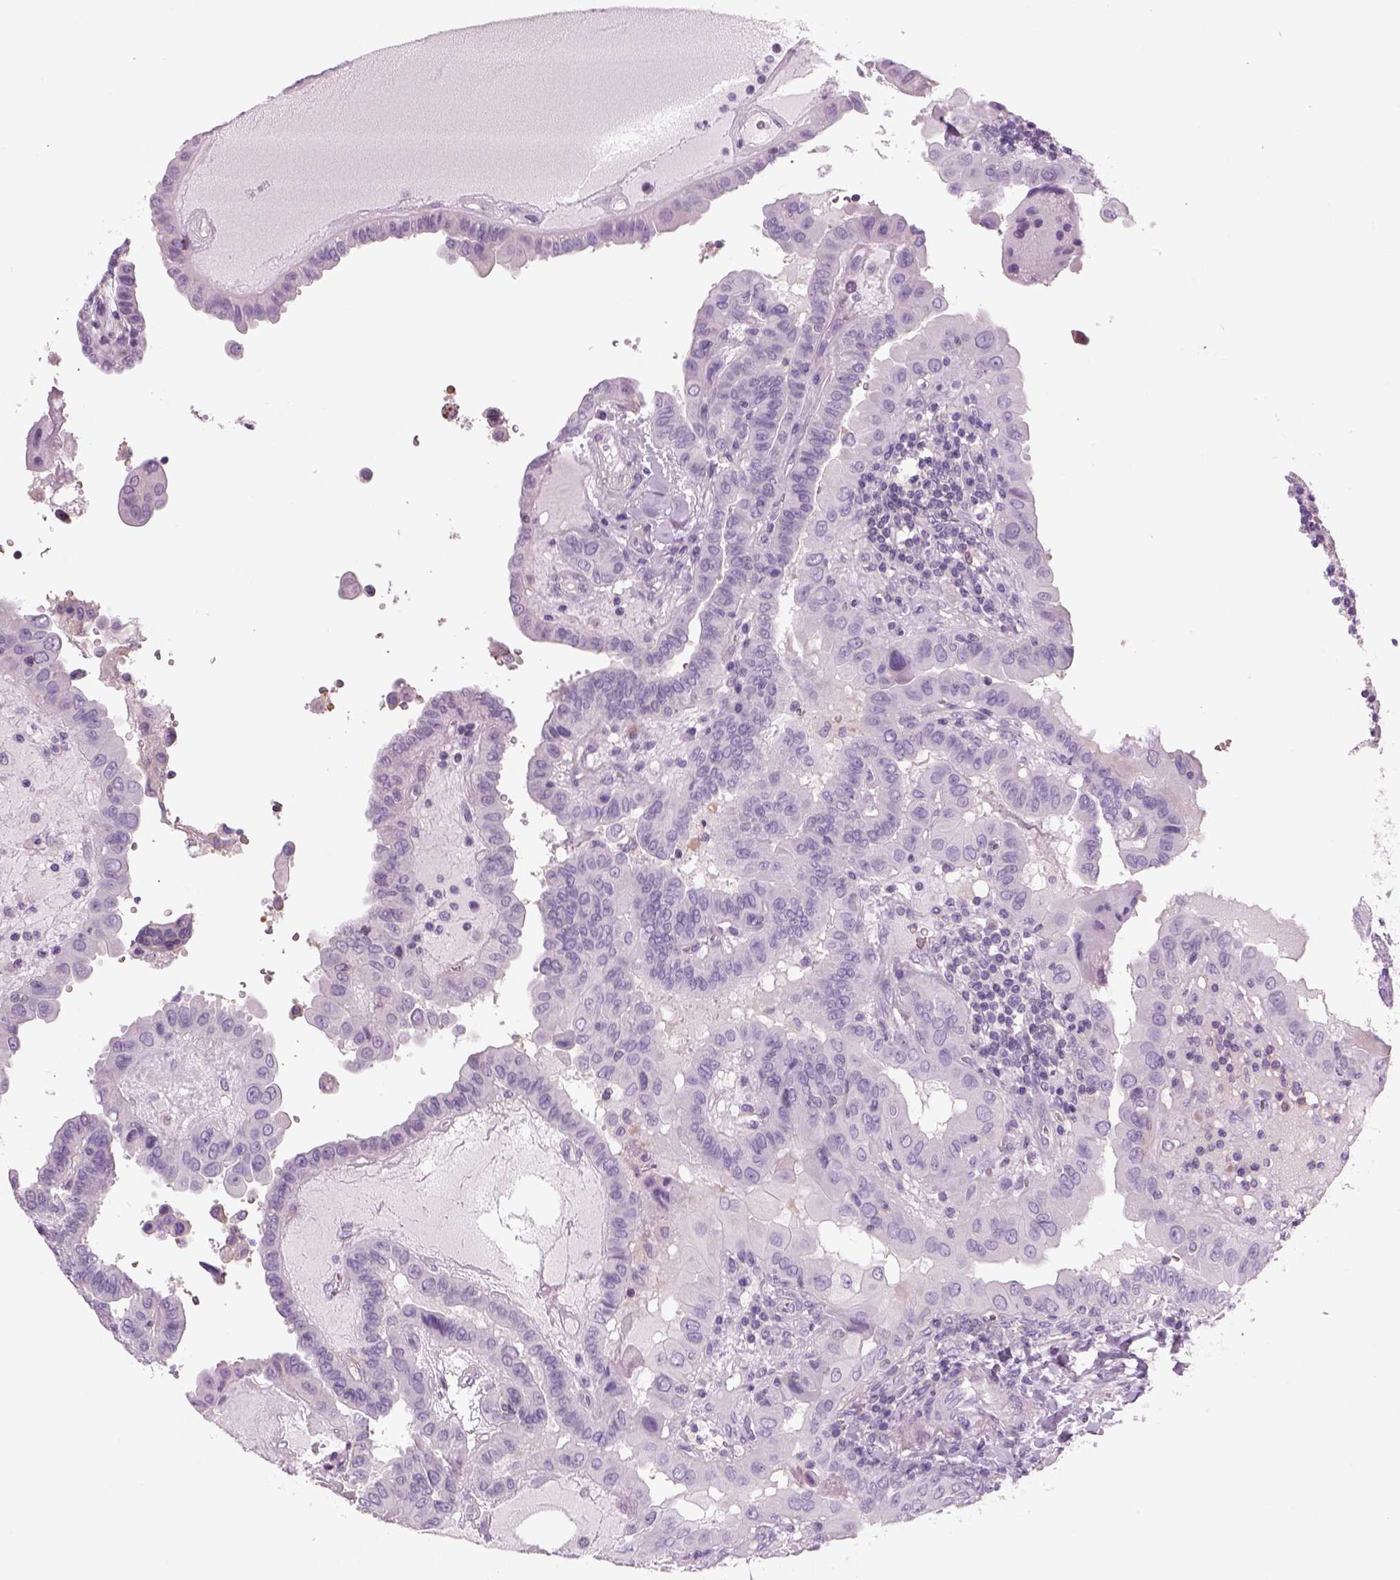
{"staining": {"intensity": "negative", "quantity": "none", "location": "none"}, "tissue": "thyroid cancer", "cell_type": "Tumor cells", "image_type": "cancer", "snomed": [{"axis": "morphology", "description": "Papillary adenocarcinoma, NOS"}, {"axis": "topography", "description": "Thyroid gland"}], "caption": "Immunohistochemistry histopathology image of thyroid cancer stained for a protein (brown), which exhibits no positivity in tumor cells.", "gene": "SLC1A7", "patient": {"sex": "female", "age": 37}}